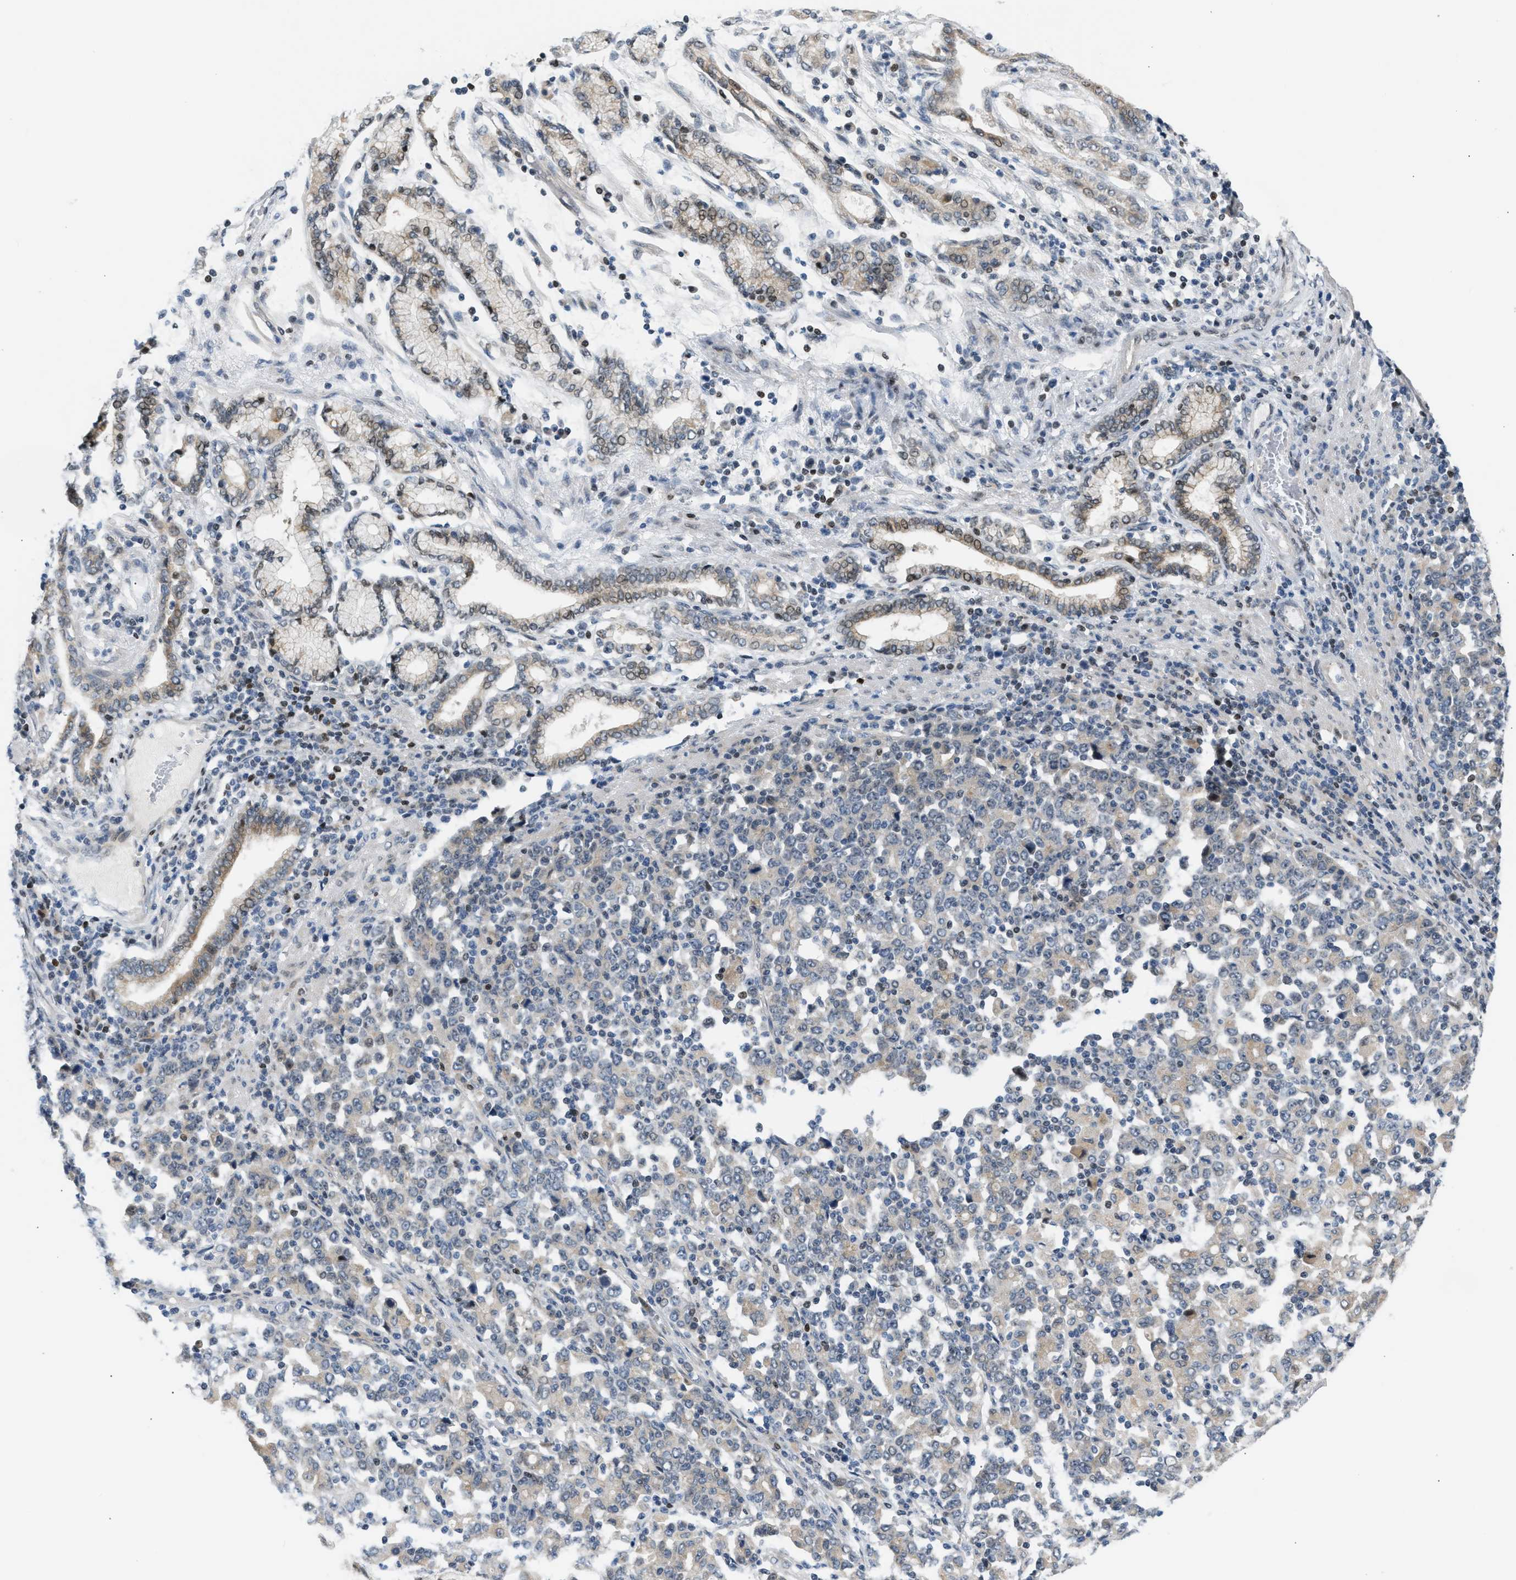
{"staining": {"intensity": "weak", "quantity": "<25%", "location": "cytoplasmic/membranous"}, "tissue": "stomach cancer", "cell_type": "Tumor cells", "image_type": "cancer", "snomed": [{"axis": "morphology", "description": "Adenocarcinoma, NOS"}, {"axis": "topography", "description": "Stomach, upper"}], "caption": "This photomicrograph is of adenocarcinoma (stomach) stained with IHC to label a protein in brown with the nuclei are counter-stained blue. There is no positivity in tumor cells. The staining is performed using DAB (3,3'-diaminobenzidine) brown chromogen with nuclei counter-stained in using hematoxylin.", "gene": "NPS", "patient": {"sex": "male", "age": 69}}